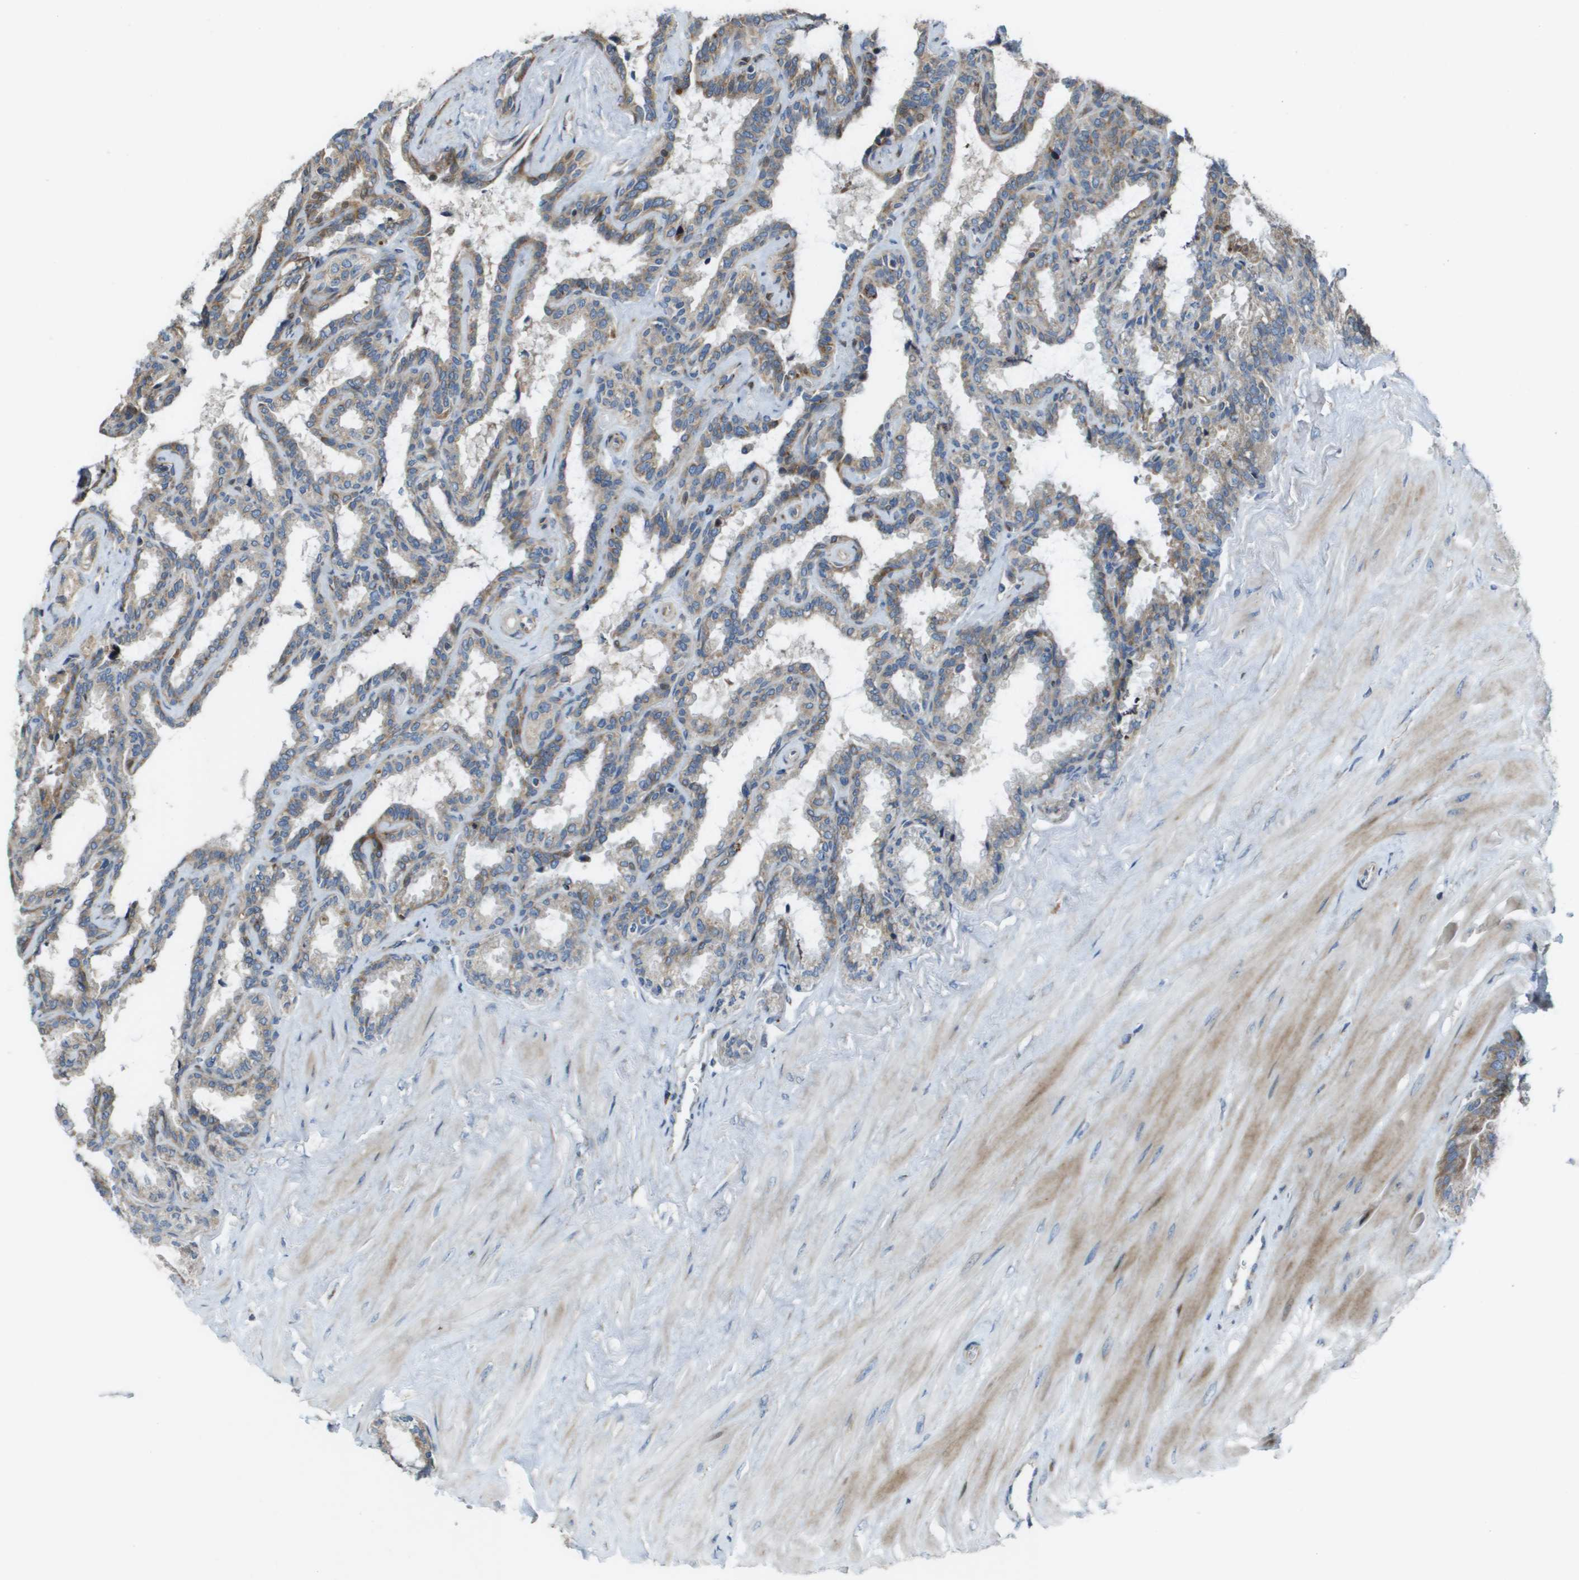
{"staining": {"intensity": "moderate", "quantity": "25%-75%", "location": "cytoplasmic/membranous"}, "tissue": "seminal vesicle", "cell_type": "Glandular cells", "image_type": "normal", "snomed": [{"axis": "morphology", "description": "Normal tissue, NOS"}, {"axis": "topography", "description": "Seminal veicle"}], "caption": "Immunohistochemistry (IHC) image of benign seminal vesicle: seminal vesicle stained using immunohistochemistry demonstrates medium levels of moderate protein expression localized specifically in the cytoplasmic/membranous of glandular cells, appearing as a cytoplasmic/membranous brown color.", "gene": "MGAT3", "patient": {"sex": "male", "age": 46}}